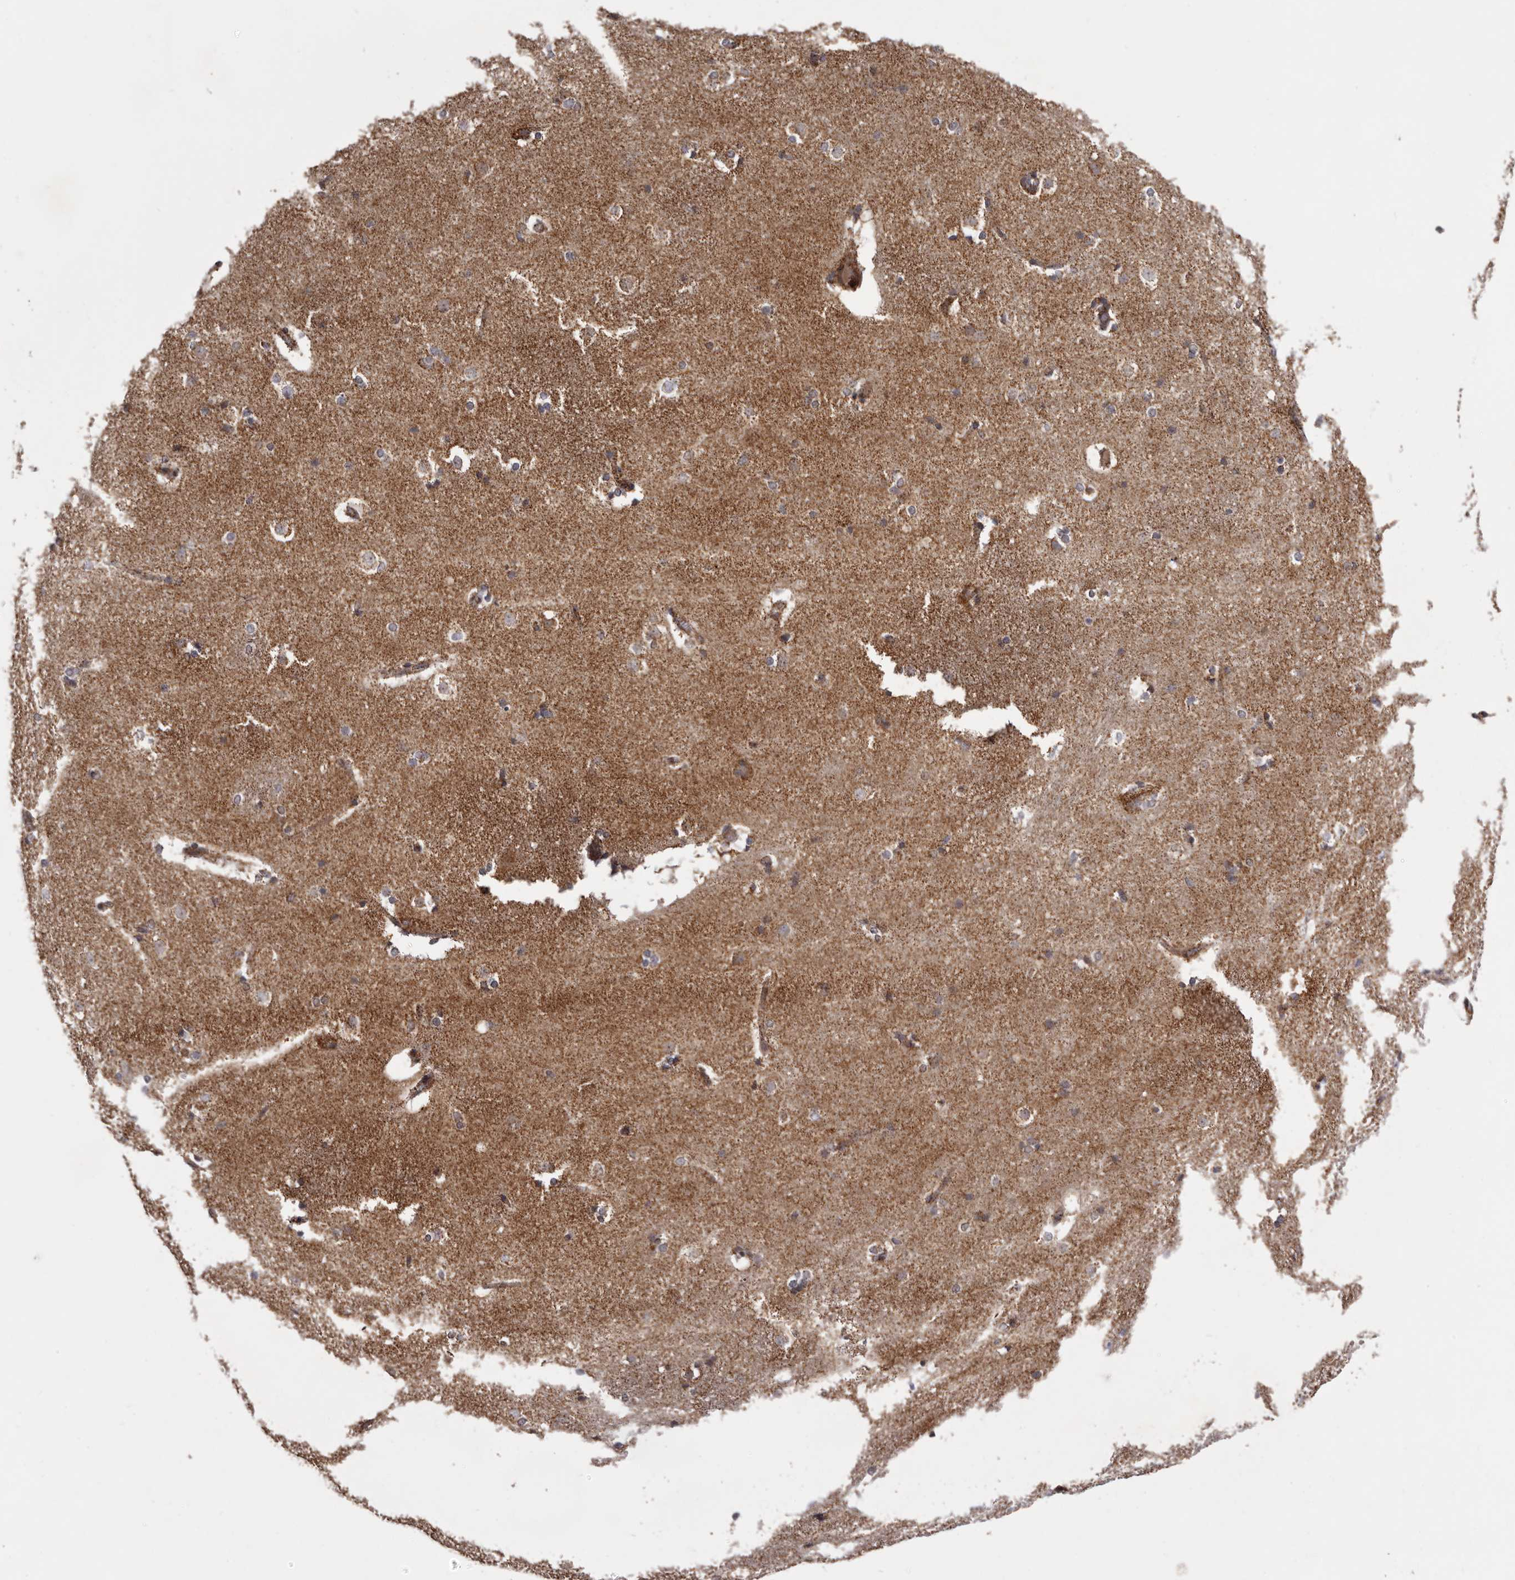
{"staining": {"intensity": "moderate", "quantity": "25%-75%", "location": "cytoplasmic/membranous"}, "tissue": "caudate", "cell_type": "Glial cells", "image_type": "normal", "snomed": [{"axis": "morphology", "description": "Normal tissue, NOS"}, {"axis": "topography", "description": "Lateral ventricle wall"}], "caption": "This histopathology image demonstrates IHC staining of benign human caudate, with medium moderate cytoplasmic/membranous staining in about 25%-75% of glial cells.", "gene": "MECR", "patient": {"sex": "female", "age": 19}}